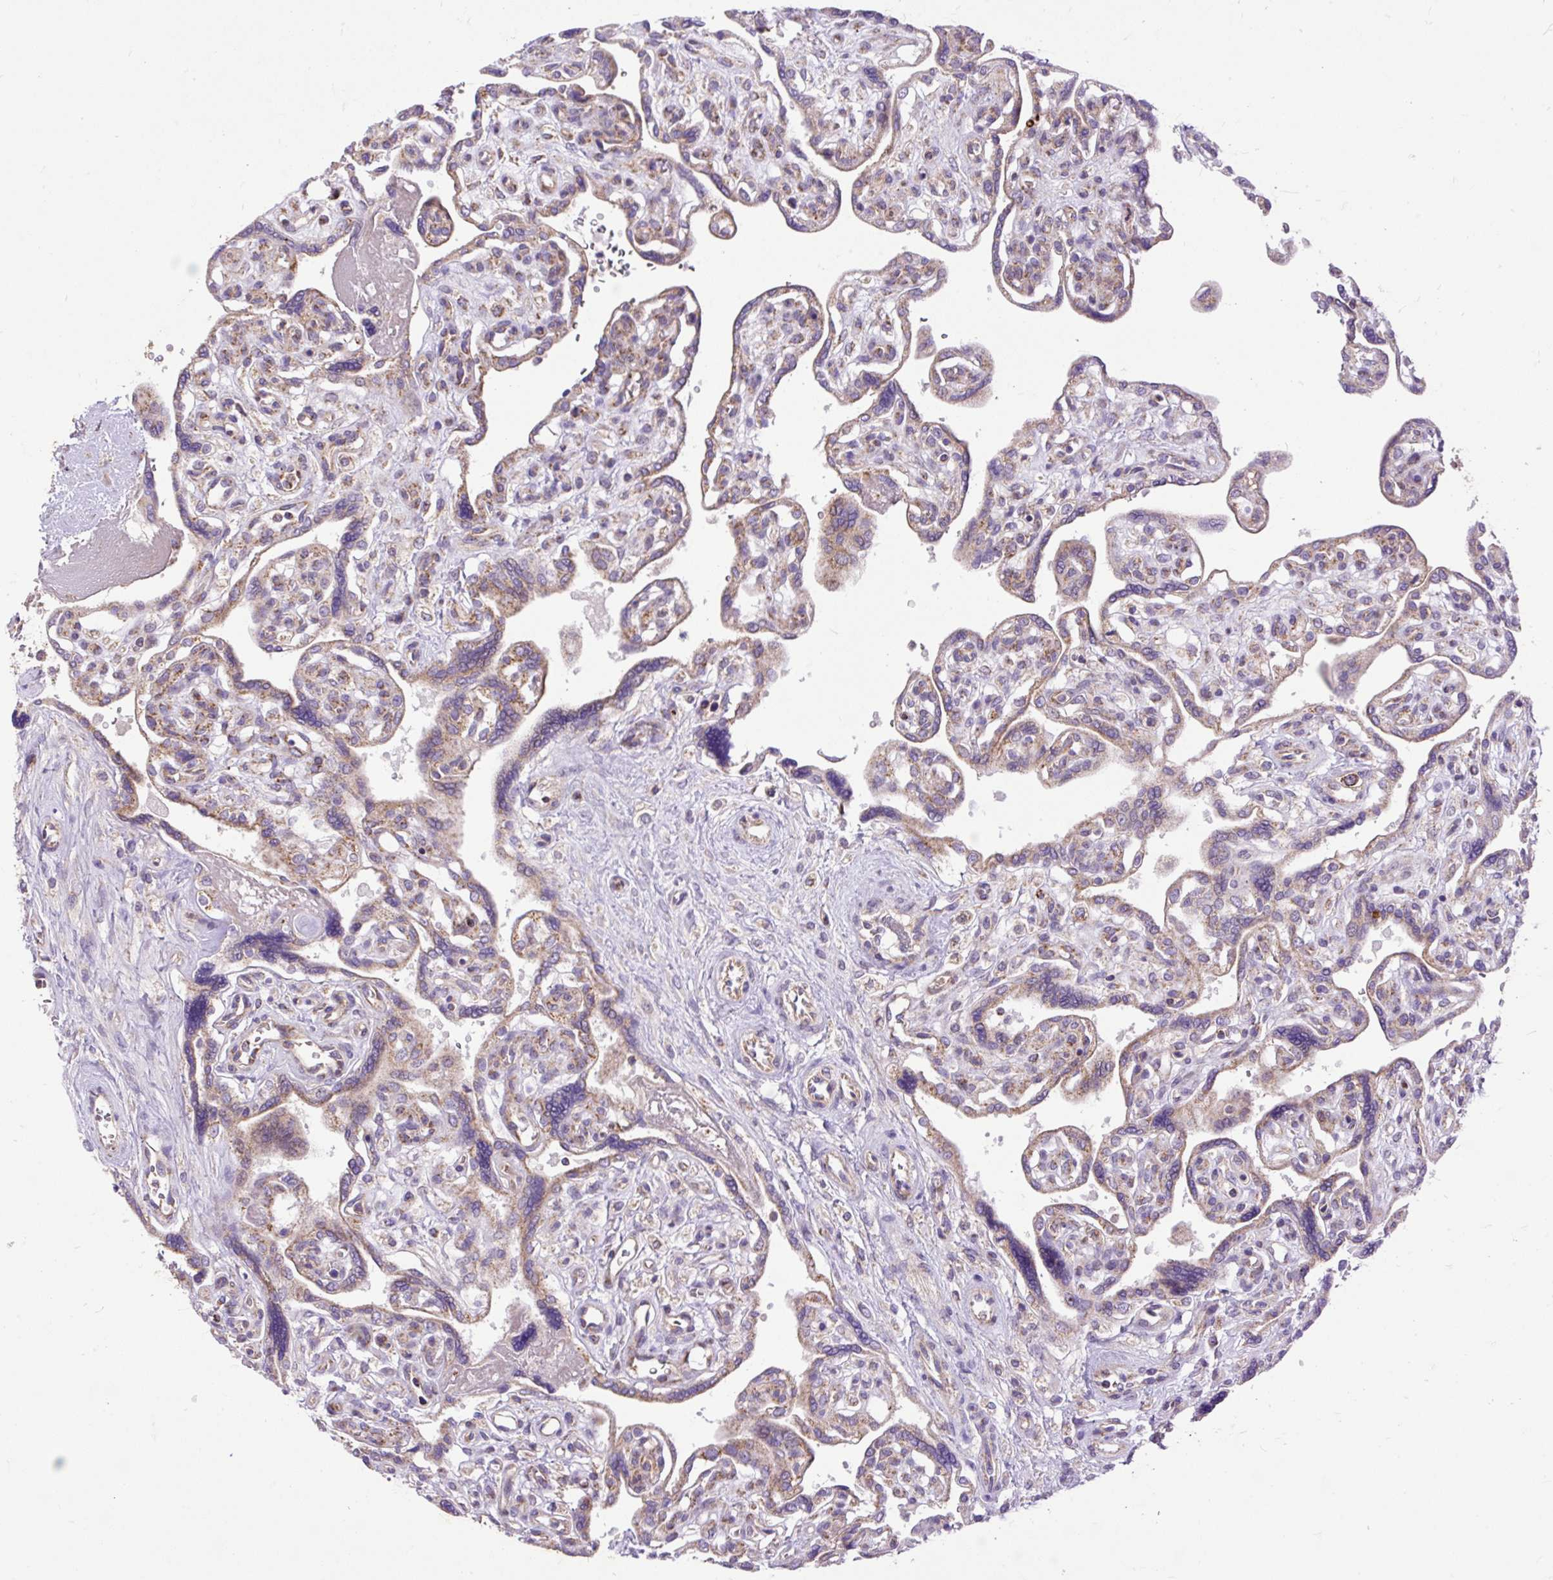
{"staining": {"intensity": "moderate", "quantity": "25%-75%", "location": "cytoplasmic/membranous"}, "tissue": "placenta", "cell_type": "Trophoblastic cells", "image_type": "normal", "snomed": [{"axis": "morphology", "description": "Normal tissue, NOS"}, {"axis": "topography", "description": "Placenta"}], "caption": "A medium amount of moderate cytoplasmic/membranous expression is appreciated in approximately 25%-75% of trophoblastic cells in unremarkable placenta.", "gene": "TOMM40", "patient": {"sex": "female", "age": 39}}